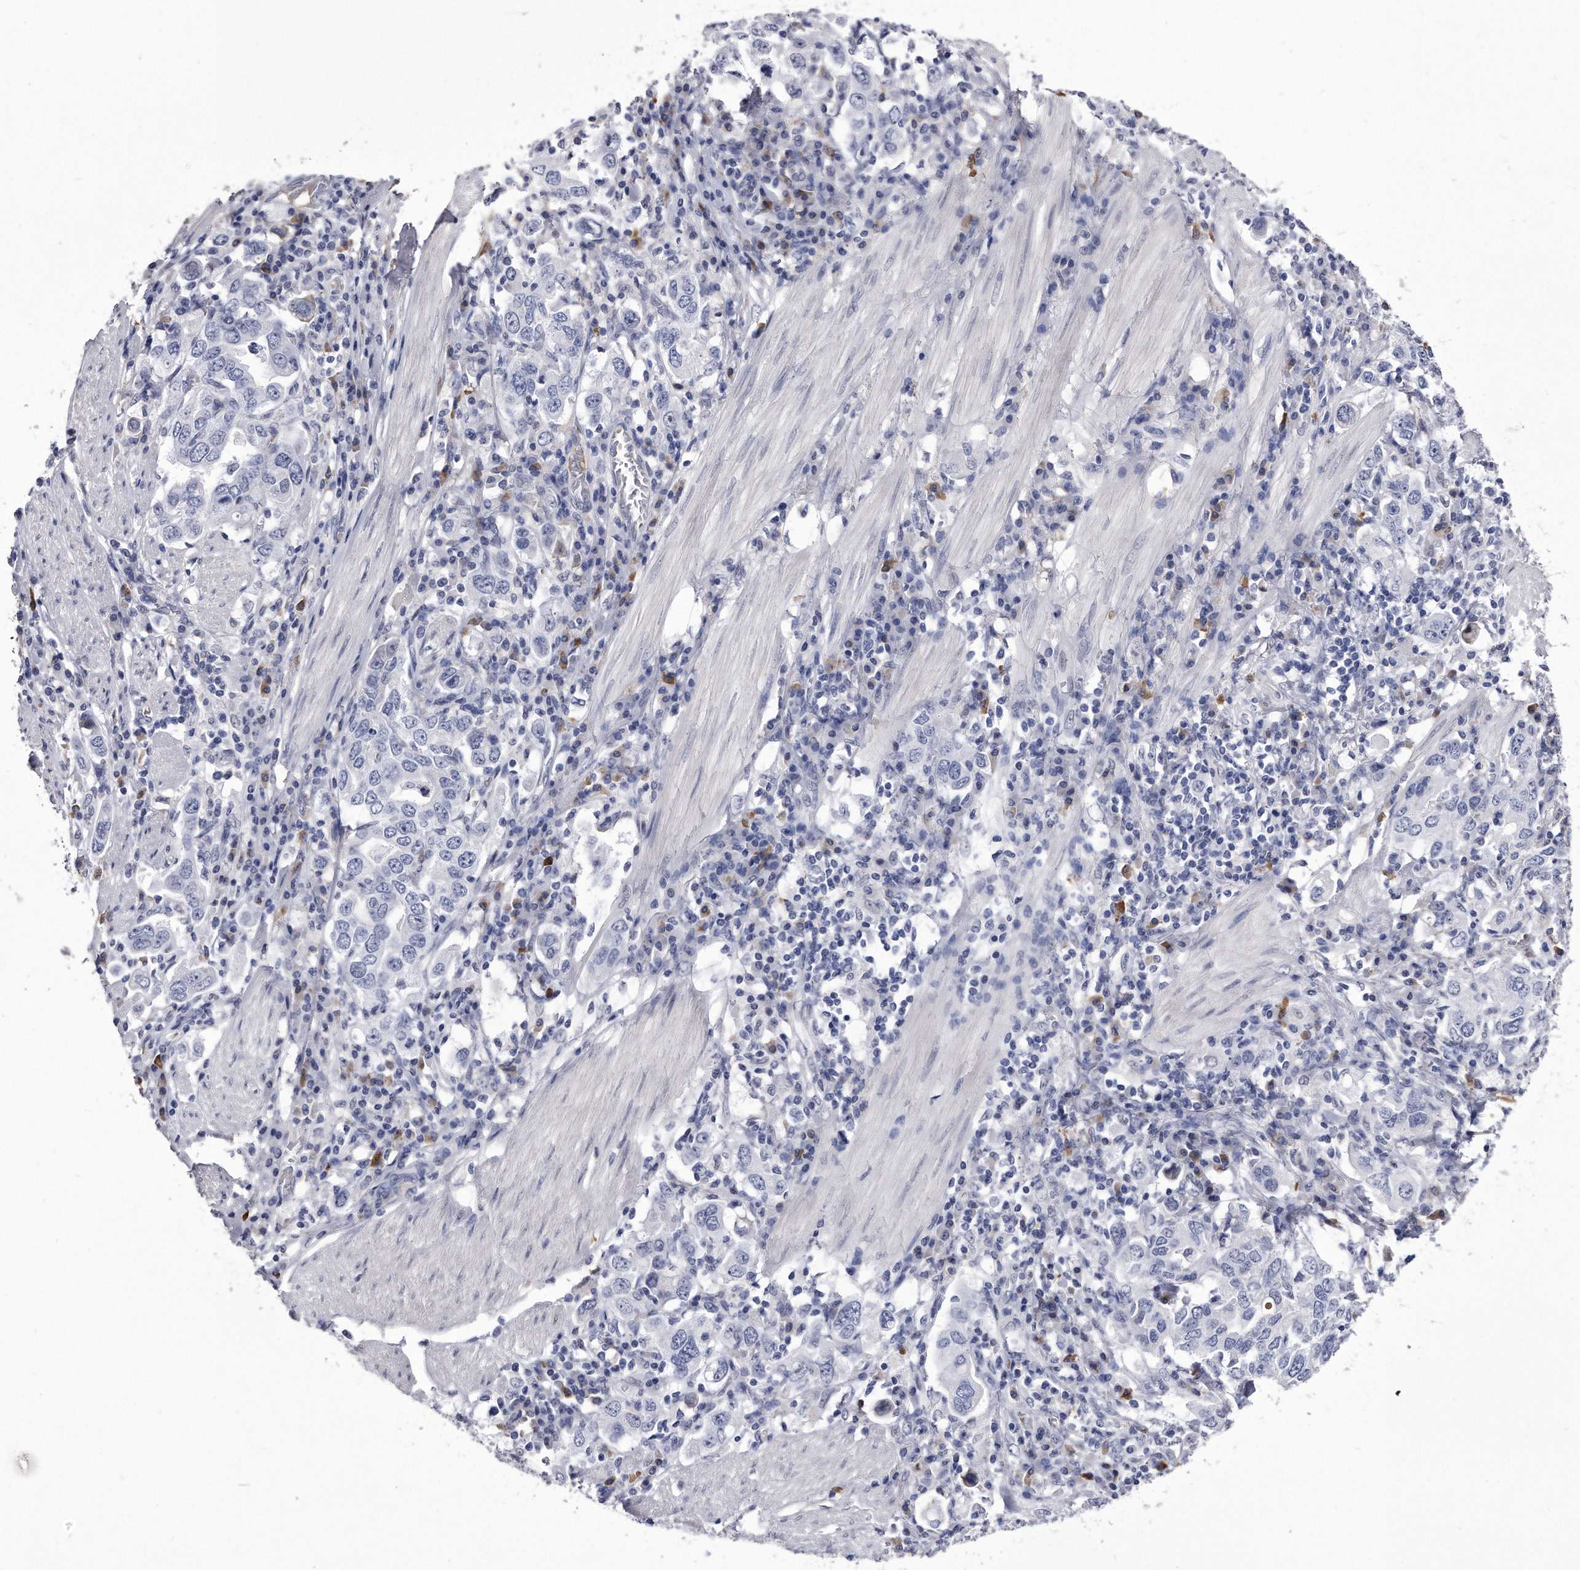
{"staining": {"intensity": "negative", "quantity": "none", "location": "none"}, "tissue": "stomach cancer", "cell_type": "Tumor cells", "image_type": "cancer", "snomed": [{"axis": "morphology", "description": "Adenocarcinoma, NOS"}, {"axis": "topography", "description": "Stomach, upper"}], "caption": "A high-resolution histopathology image shows IHC staining of stomach cancer, which reveals no significant staining in tumor cells.", "gene": "KCTD8", "patient": {"sex": "male", "age": 62}}